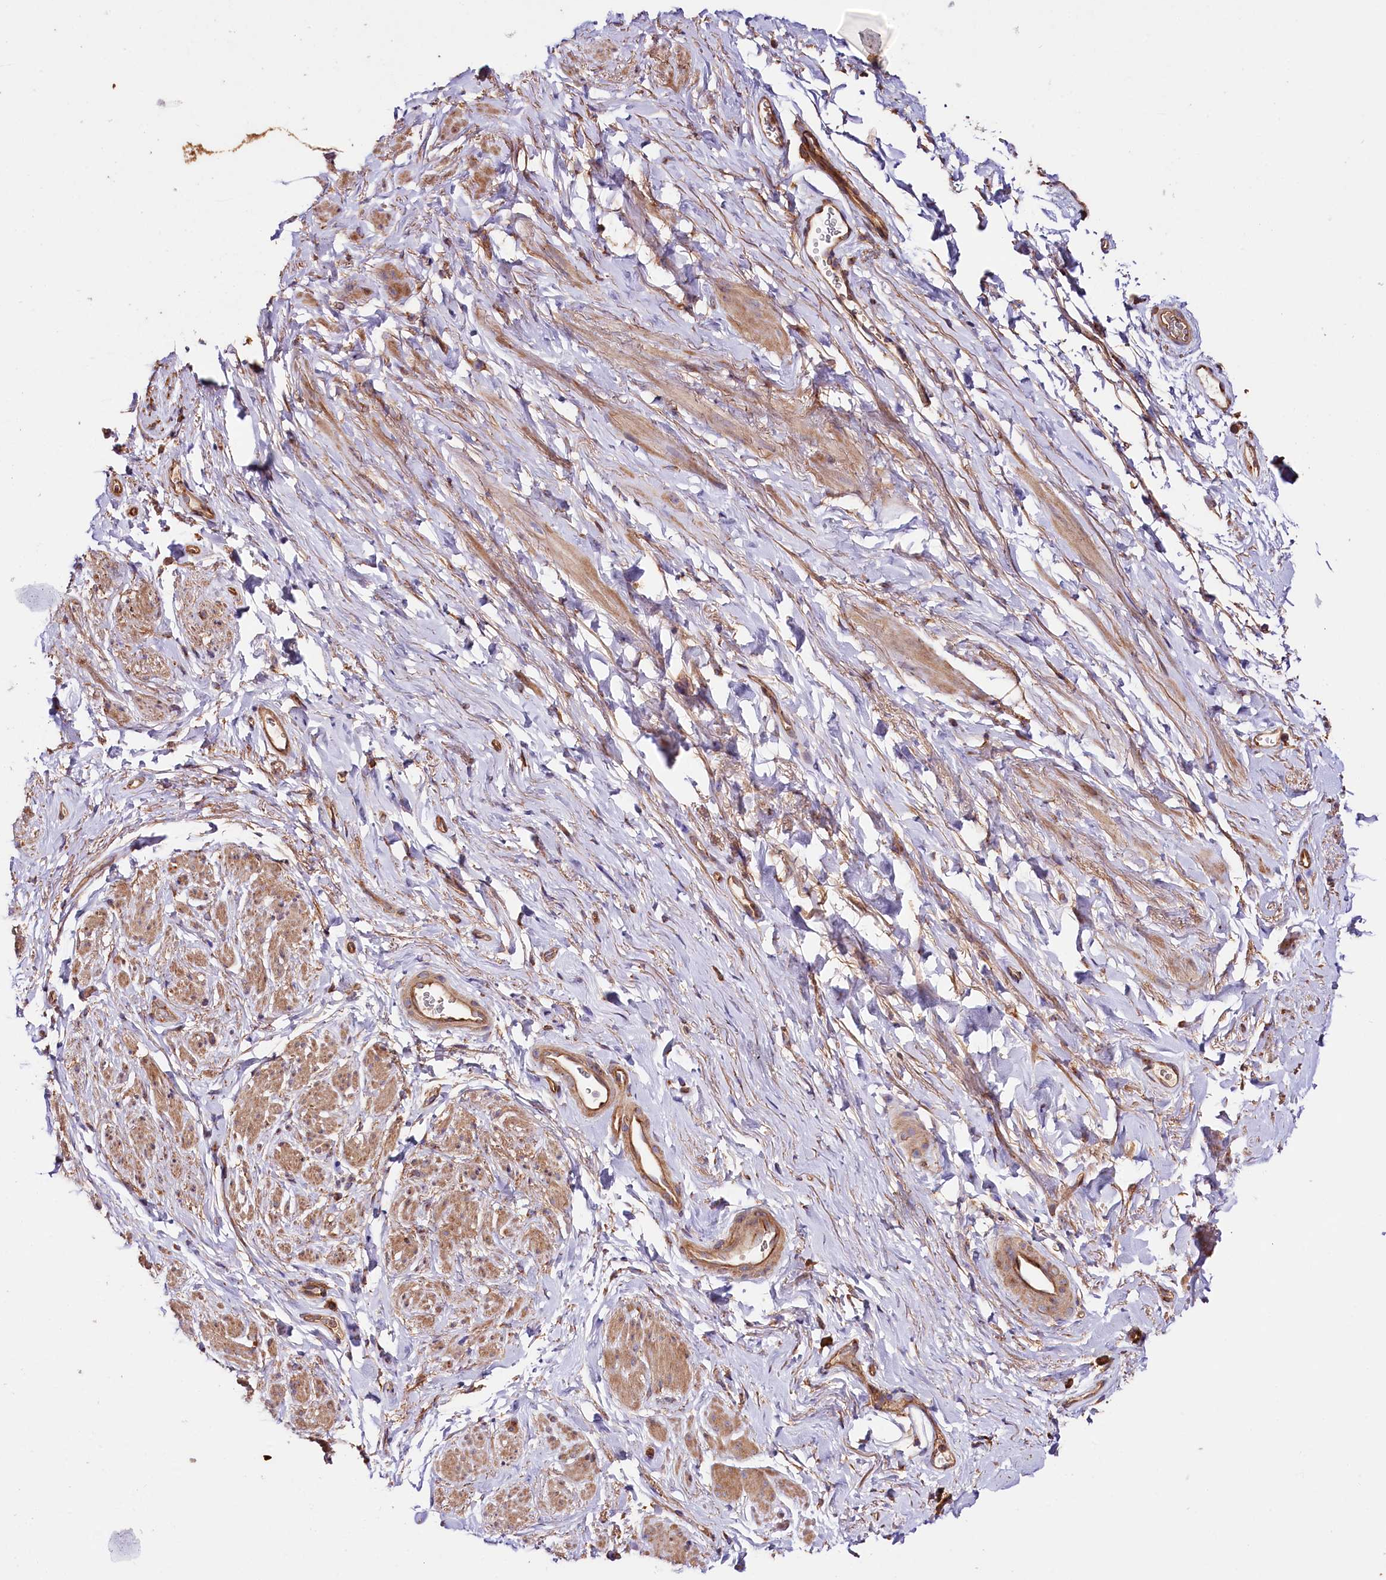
{"staining": {"intensity": "moderate", "quantity": "25%-75%", "location": "cytoplasmic/membranous"}, "tissue": "smooth muscle", "cell_type": "Smooth muscle cells", "image_type": "normal", "snomed": [{"axis": "morphology", "description": "Normal tissue, NOS"}, {"axis": "topography", "description": "Smooth muscle"}, {"axis": "topography", "description": "Peripheral nerve tissue"}], "caption": "Immunohistochemistry (IHC) (DAB) staining of unremarkable human smooth muscle exhibits moderate cytoplasmic/membranous protein positivity in about 25%-75% of smooth muscle cells.", "gene": "CEP295", "patient": {"sex": "male", "age": 69}}